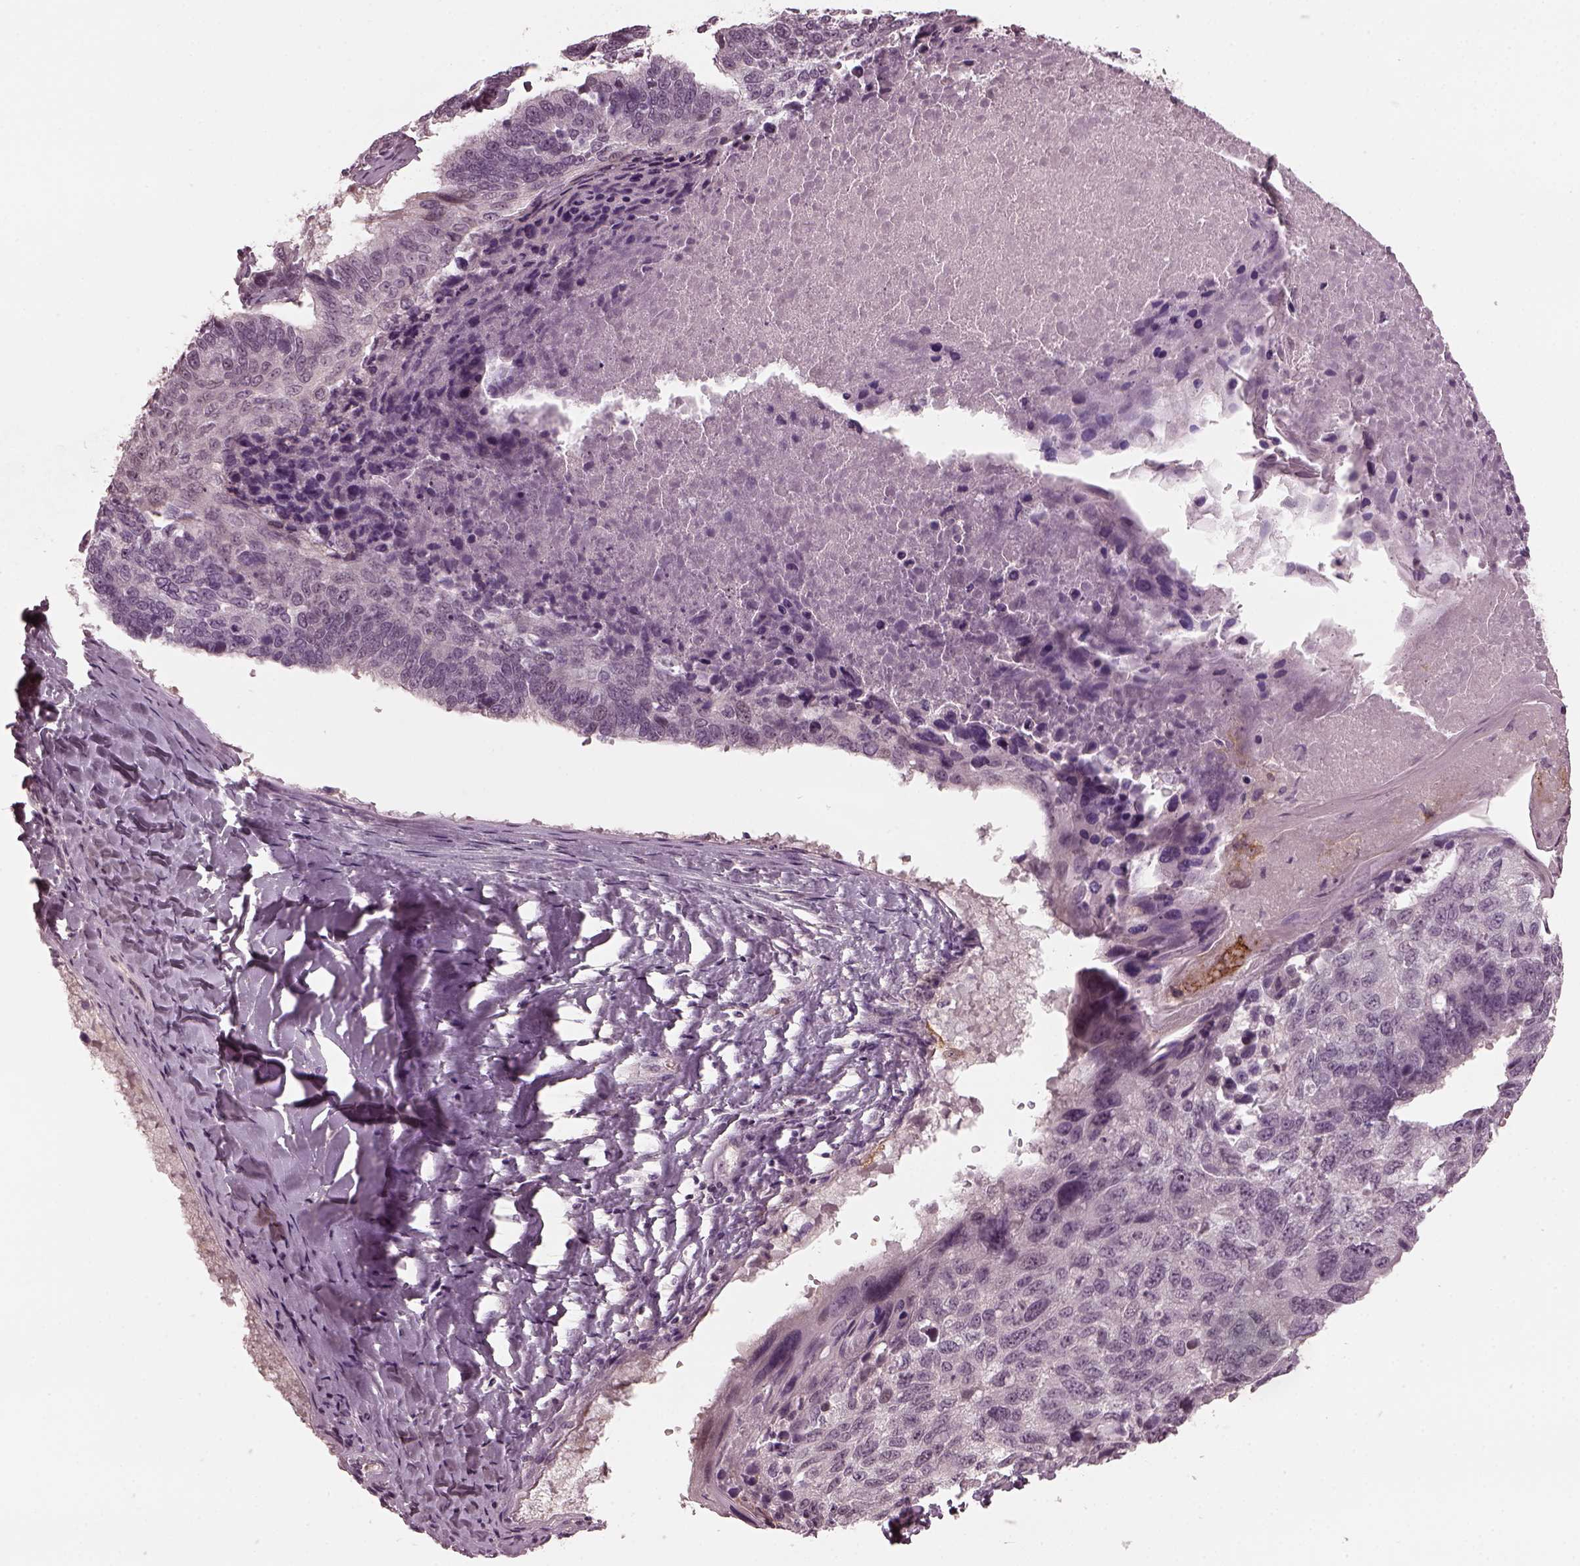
{"staining": {"intensity": "negative", "quantity": "none", "location": "none"}, "tissue": "lung cancer", "cell_type": "Tumor cells", "image_type": "cancer", "snomed": [{"axis": "morphology", "description": "Squamous cell carcinoma, NOS"}, {"axis": "topography", "description": "Lung"}], "caption": "DAB immunohistochemical staining of human squamous cell carcinoma (lung) exhibits no significant staining in tumor cells.", "gene": "CHIT1", "patient": {"sex": "male", "age": 73}}